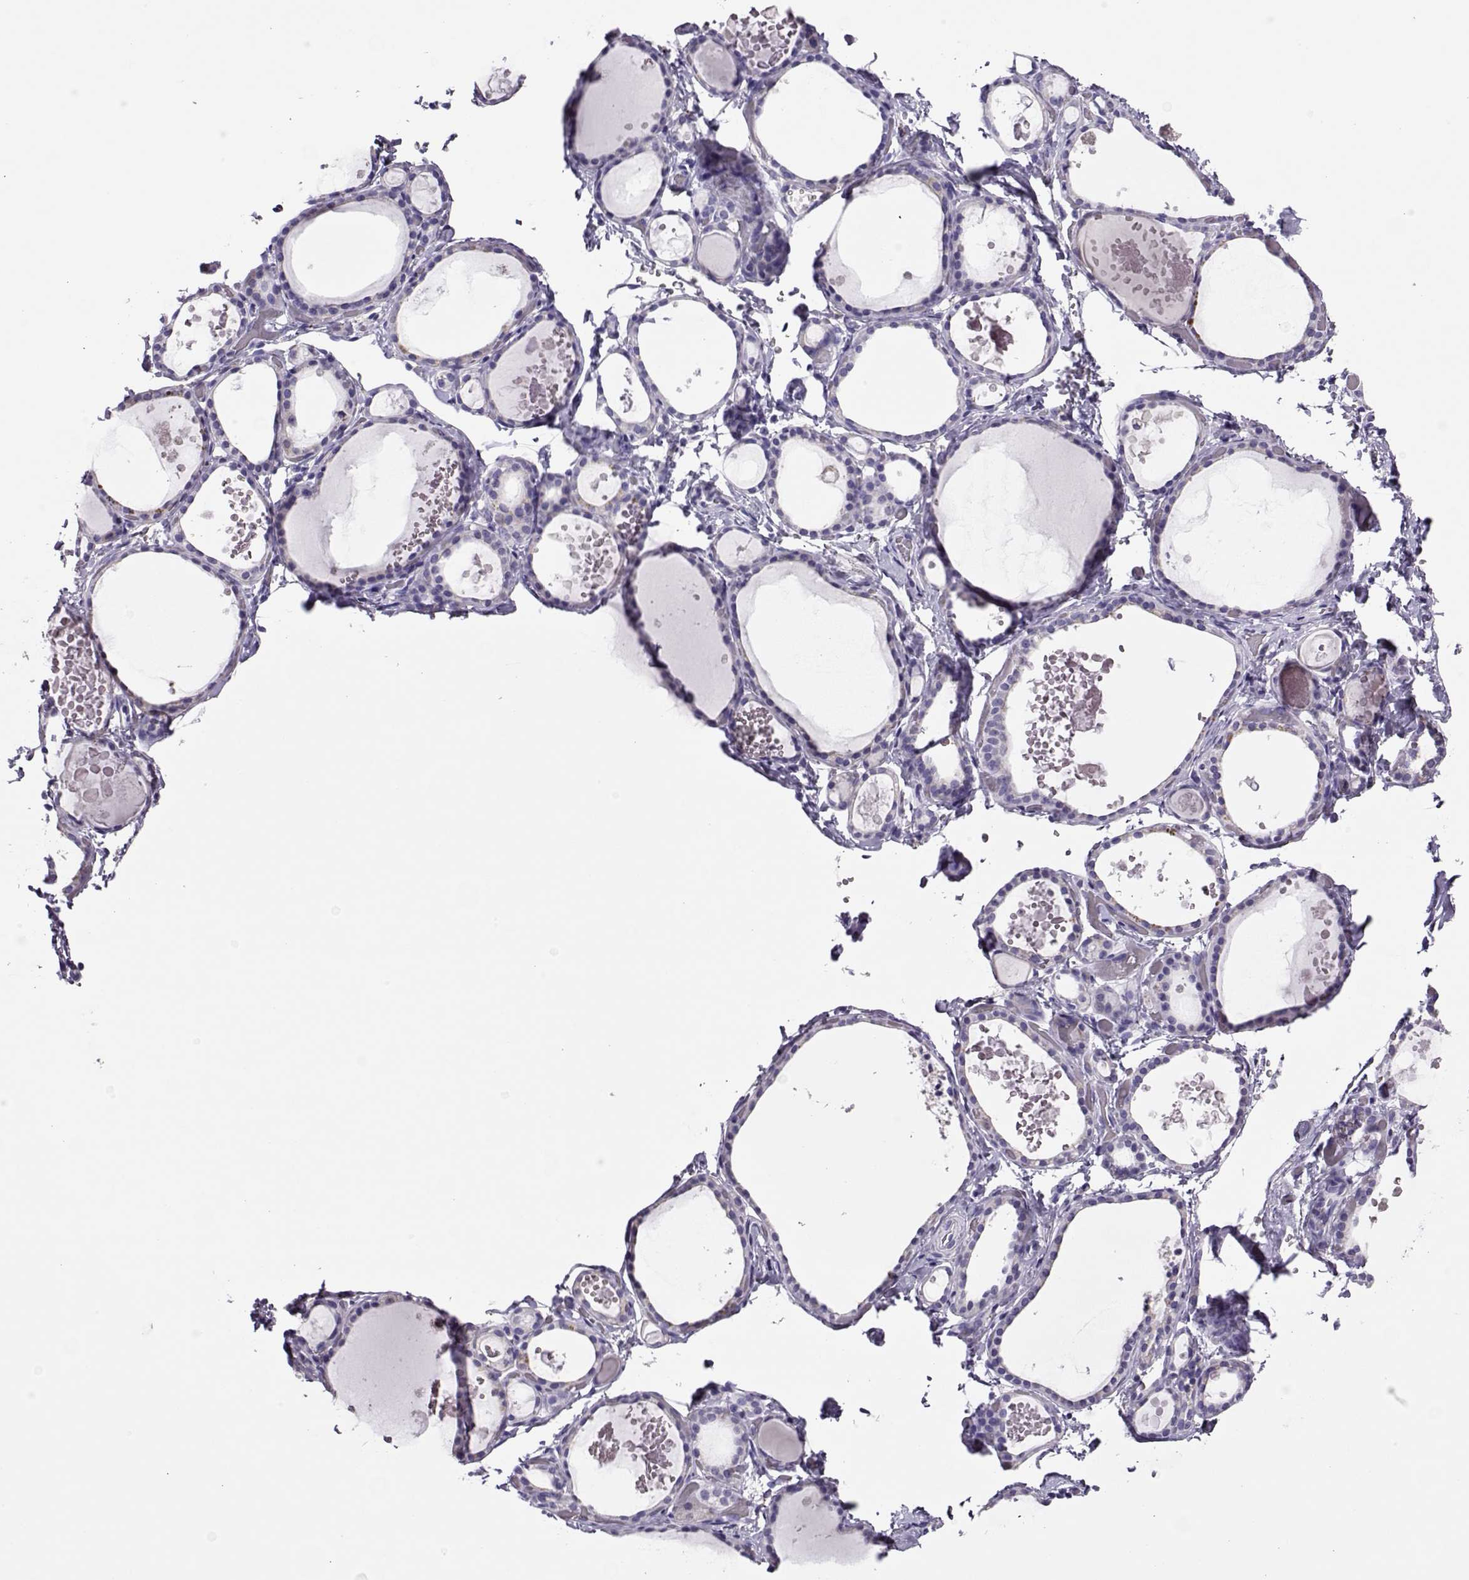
{"staining": {"intensity": "negative", "quantity": "none", "location": "none"}, "tissue": "thyroid gland", "cell_type": "Glandular cells", "image_type": "normal", "snomed": [{"axis": "morphology", "description": "Normal tissue, NOS"}, {"axis": "topography", "description": "Thyroid gland"}], "caption": "Immunohistochemistry (IHC) of normal thyroid gland displays no expression in glandular cells.", "gene": "LINGO1", "patient": {"sex": "female", "age": 56}}